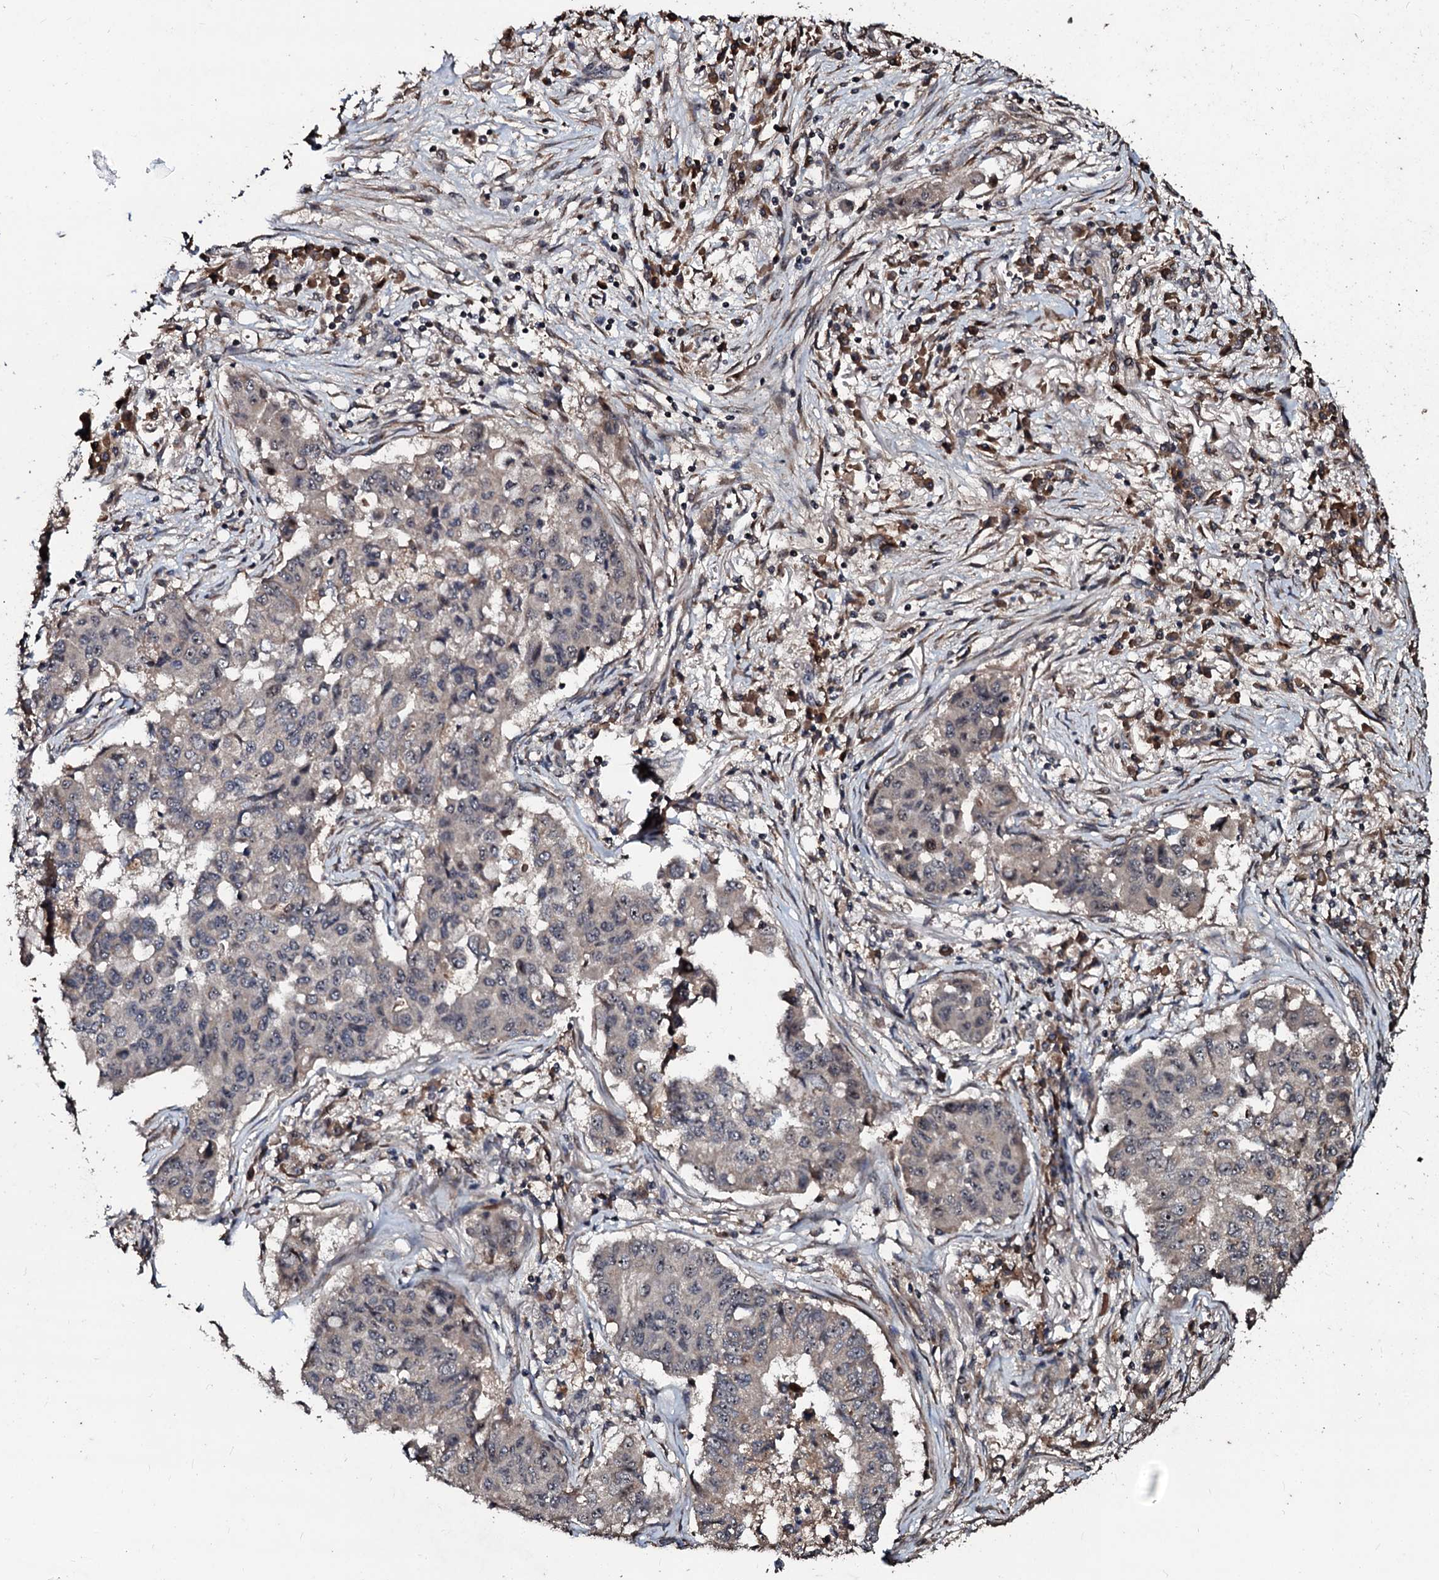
{"staining": {"intensity": "weak", "quantity": "<25%", "location": "cytoplasmic/membranous"}, "tissue": "lung cancer", "cell_type": "Tumor cells", "image_type": "cancer", "snomed": [{"axis": "morphology", "description": "Squamous cell carcinoma, NOS"}, {"axis": "topography", "description": "Lung"}], "caption": "This is a histopathology image of immunohistochemistry (IHC) staining of lung squamous cell carcinoma, which shows no positivity in tumor cells.", "gene": "SUPT7L", "patient": {"sex": "male", "age": 74}}